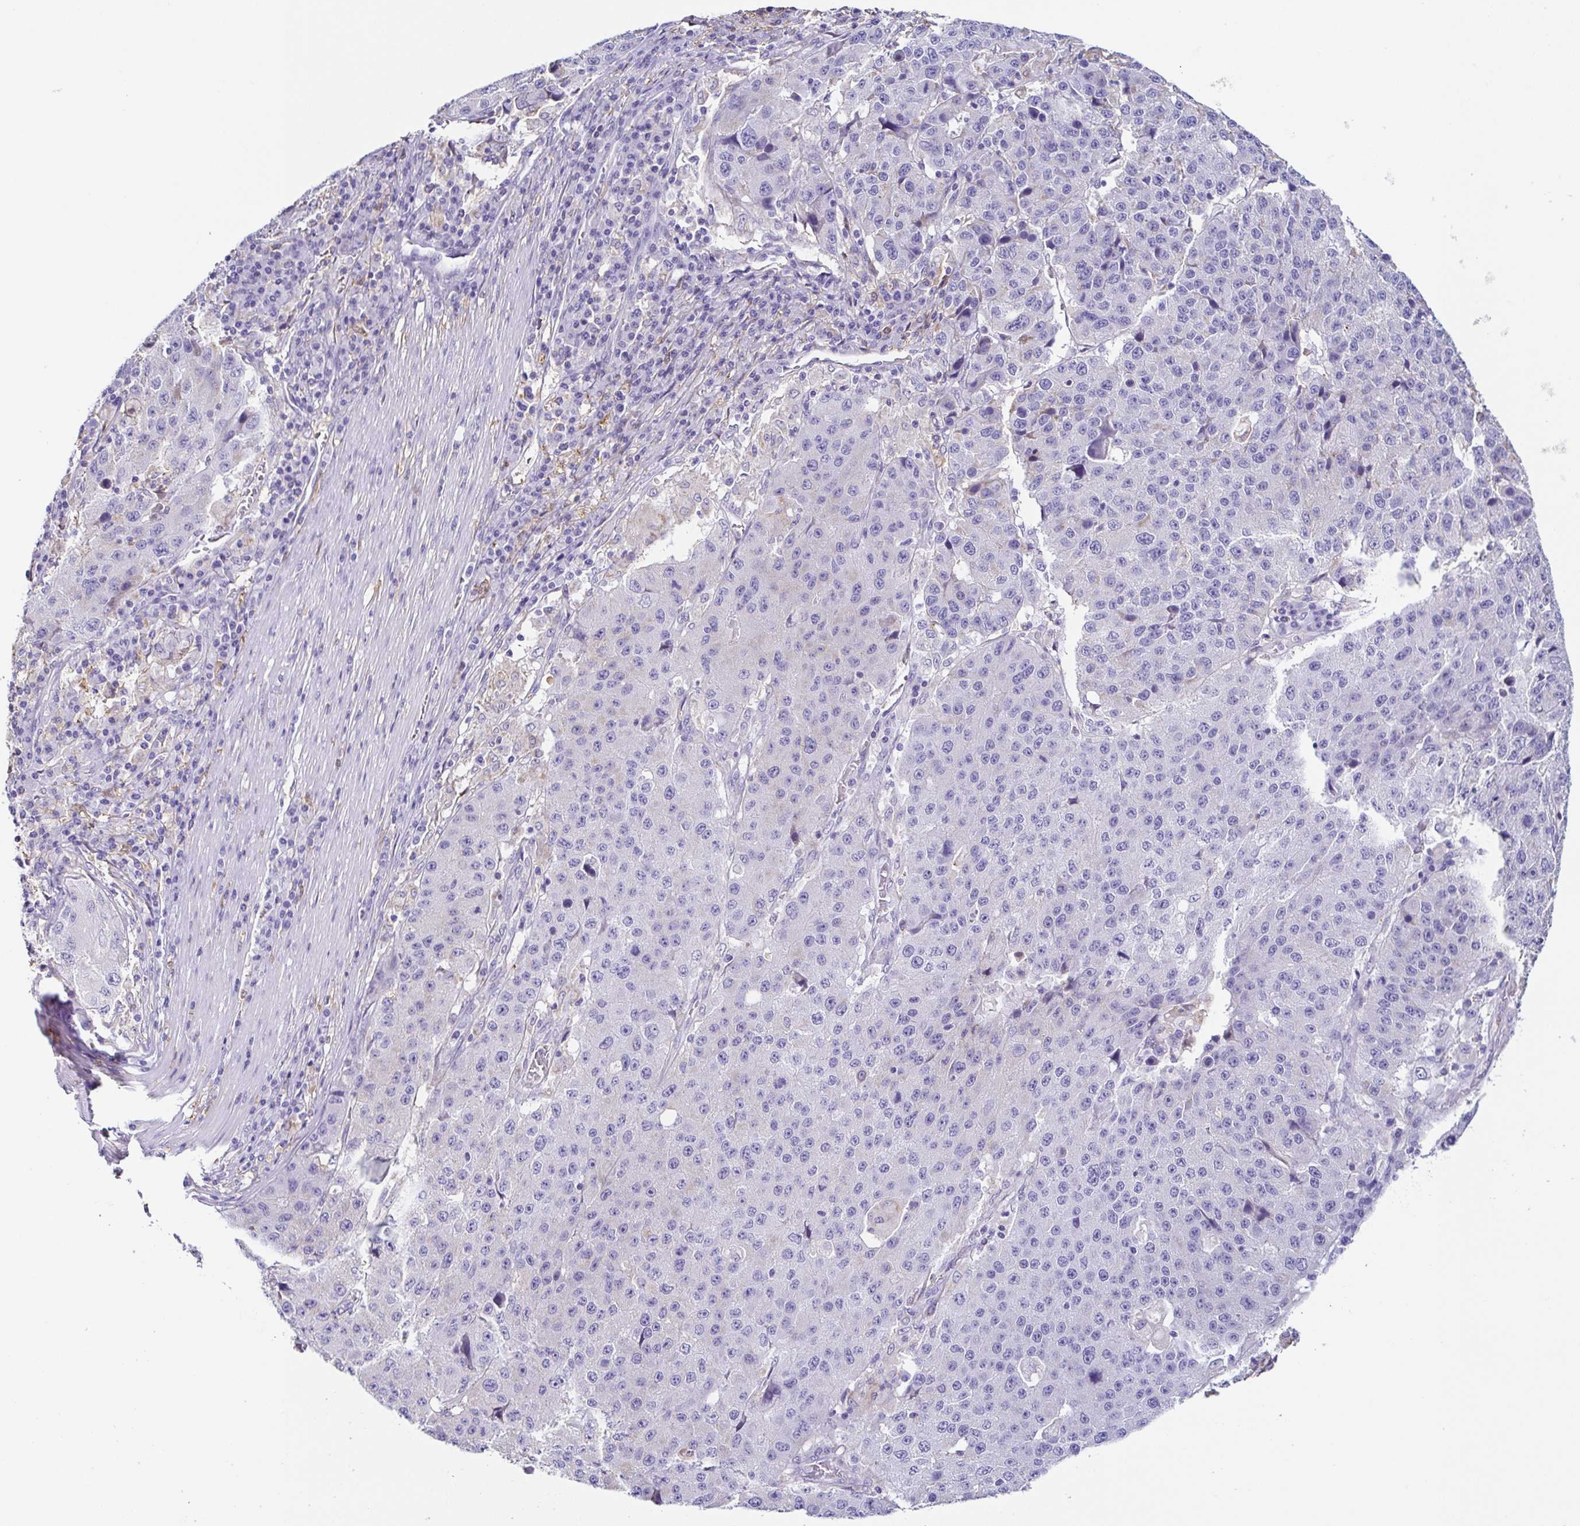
{"staining": {"intensity": "negative", "quantity": "none", "location": "none"}, "tissue": "stomach cancer", "cell_type": "Tumor cells", "image_type": "cancer", "snomed": [{"axis": "morphology", "description": "Adenocarcinoma, NOS"}, {"axis": "topography", "description": "Stomach"}], "caption": "DAB immunohistochemical staining of stomach adenocarcinoma demonstrates no significant positivity in tumor cells.", "gene": "ANXA10", "patient": {"sex": "male", "age": 71}}